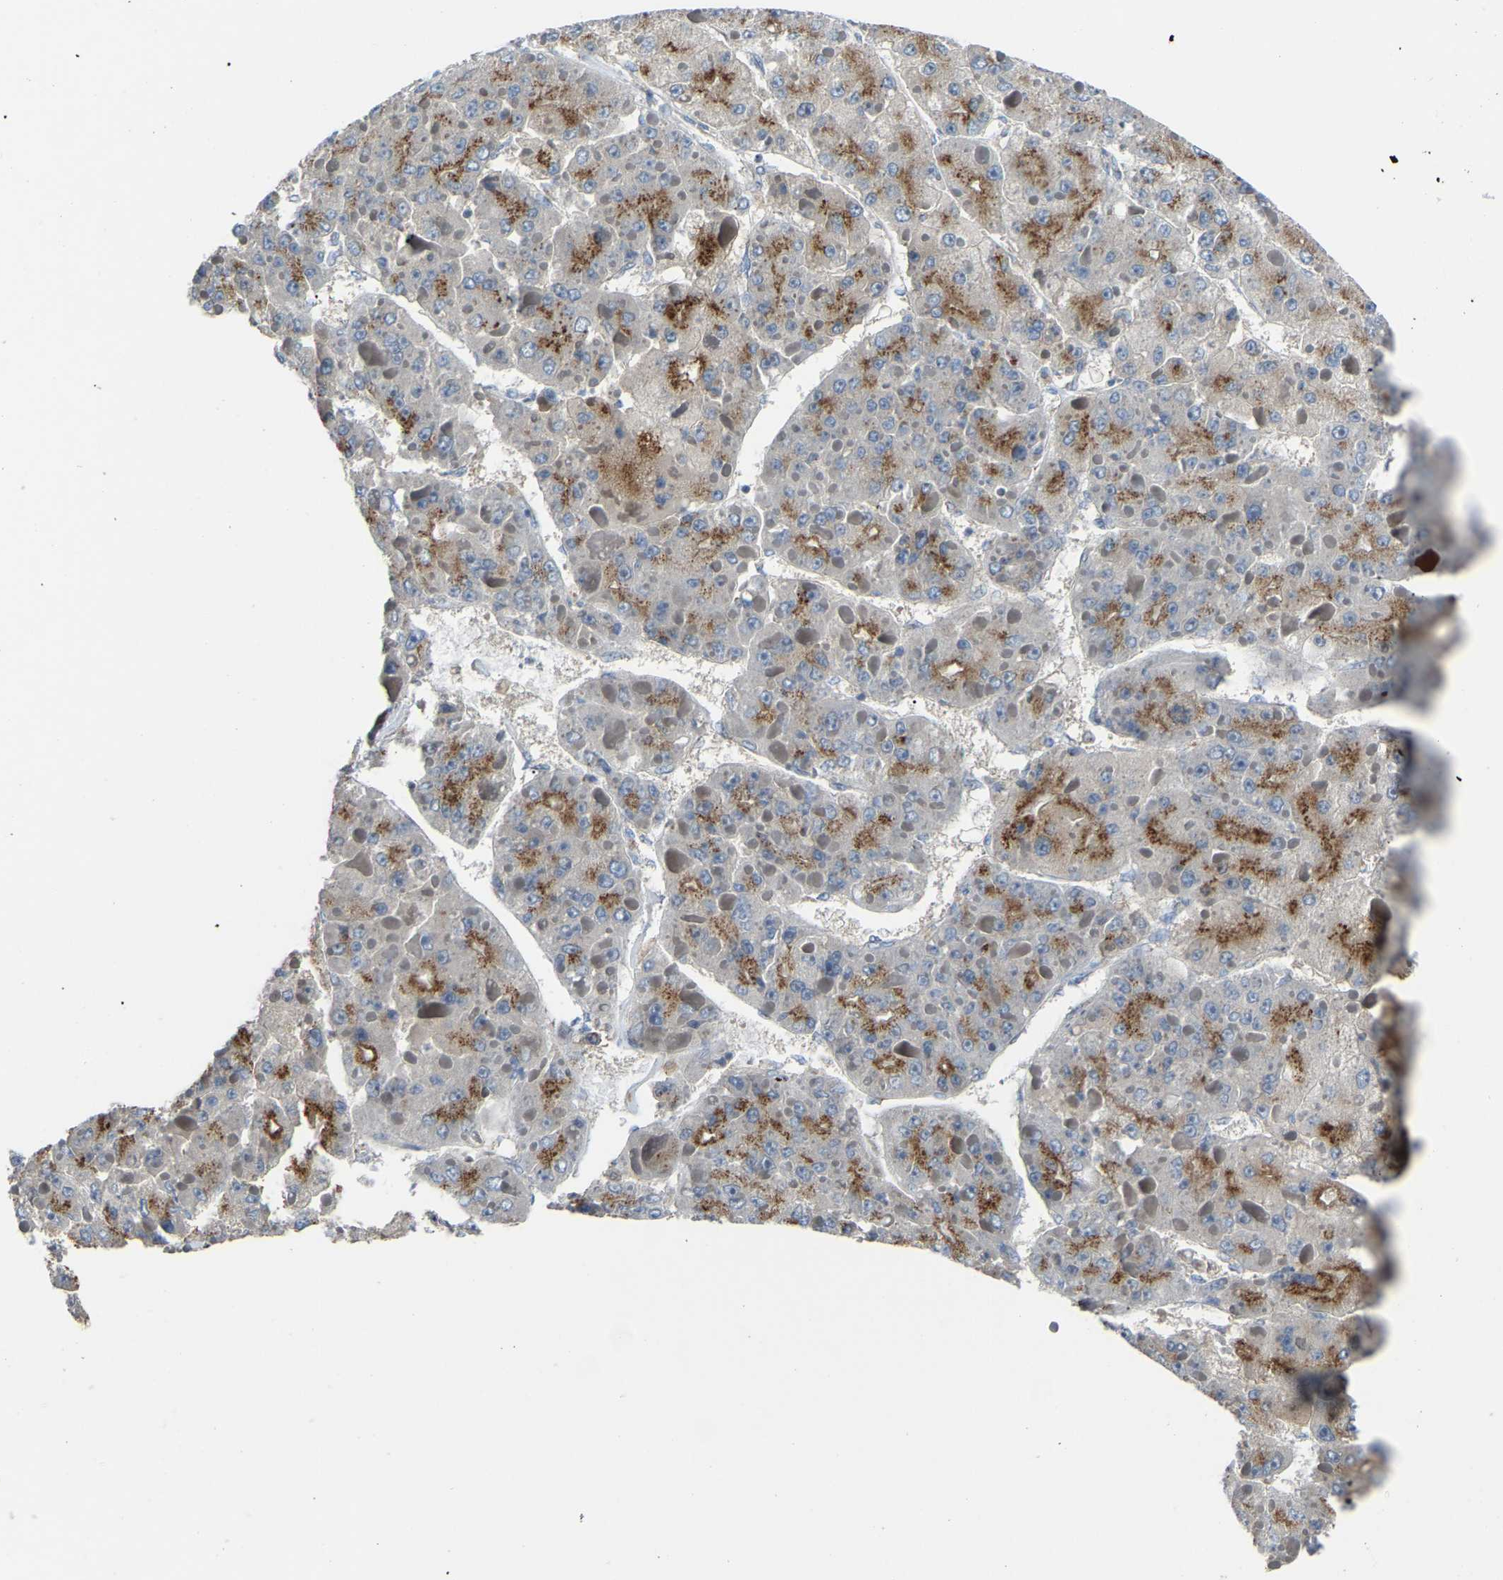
{"staining": {"intensity": "moderate", "quantity": "25%-75%", "location": "cytoplasmic/membranous"}, "tissue": "liver cancer", "cell_type": "Tumor cells", "image_type": "cancer", "snomed": [{"axis": "morphology", "description": "Carcinoma, Hepatocellular, NOS"}, {"axis": "topography", "description": "Liver"}], "caption": "Protein staining of liver cancer (hepatocellular carcinoma) tissue reveals moderate cytoplasmic/membranous staining in about 25%-75% of tumor cells. Nuclei are stained in blue.", "gene": "CANT1", "patient": {"sex": "female", "age": 73}}